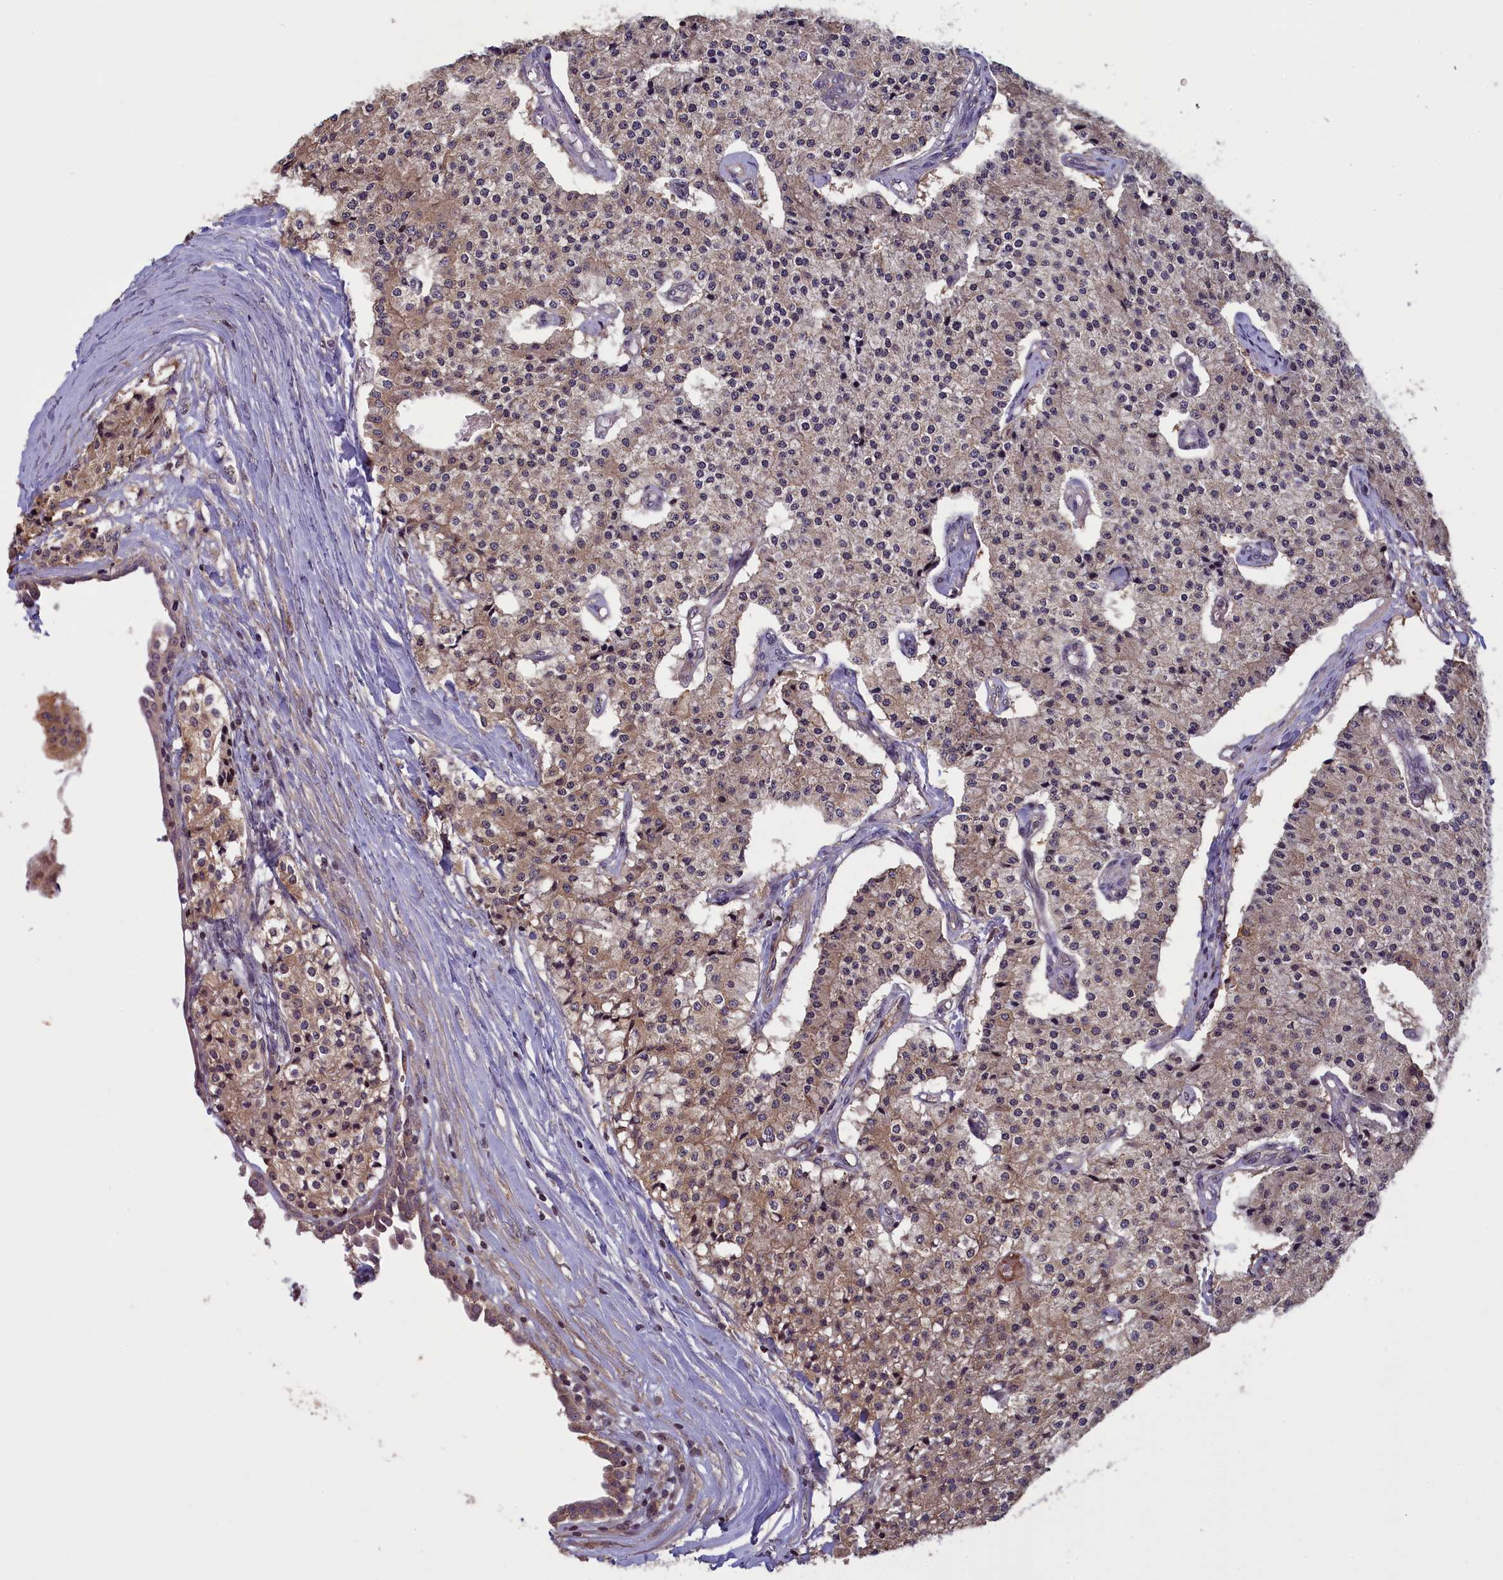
{"staining": {"intensity": "weak", "quantity": ">75%", "location": "cytoplasmic/membranous,nuclear"}, "tissue": "carcinoid", "cell_type": "Tumor cells", "image_type": "cancer", "snomed": [{"axis": "morphology", "description": "Carcinoid, malignant, NOS"}, {"axis": "topography", "description": "Colon"}], "caption": "Human malignant carcinoid stained for a protein (brown) reveals weak cytoplasmic/membranous and nuclear positive positivity in about >75% of tumor cells.", "gene": "NUDT6", "patient": {"sex": "female", "age": 52}}